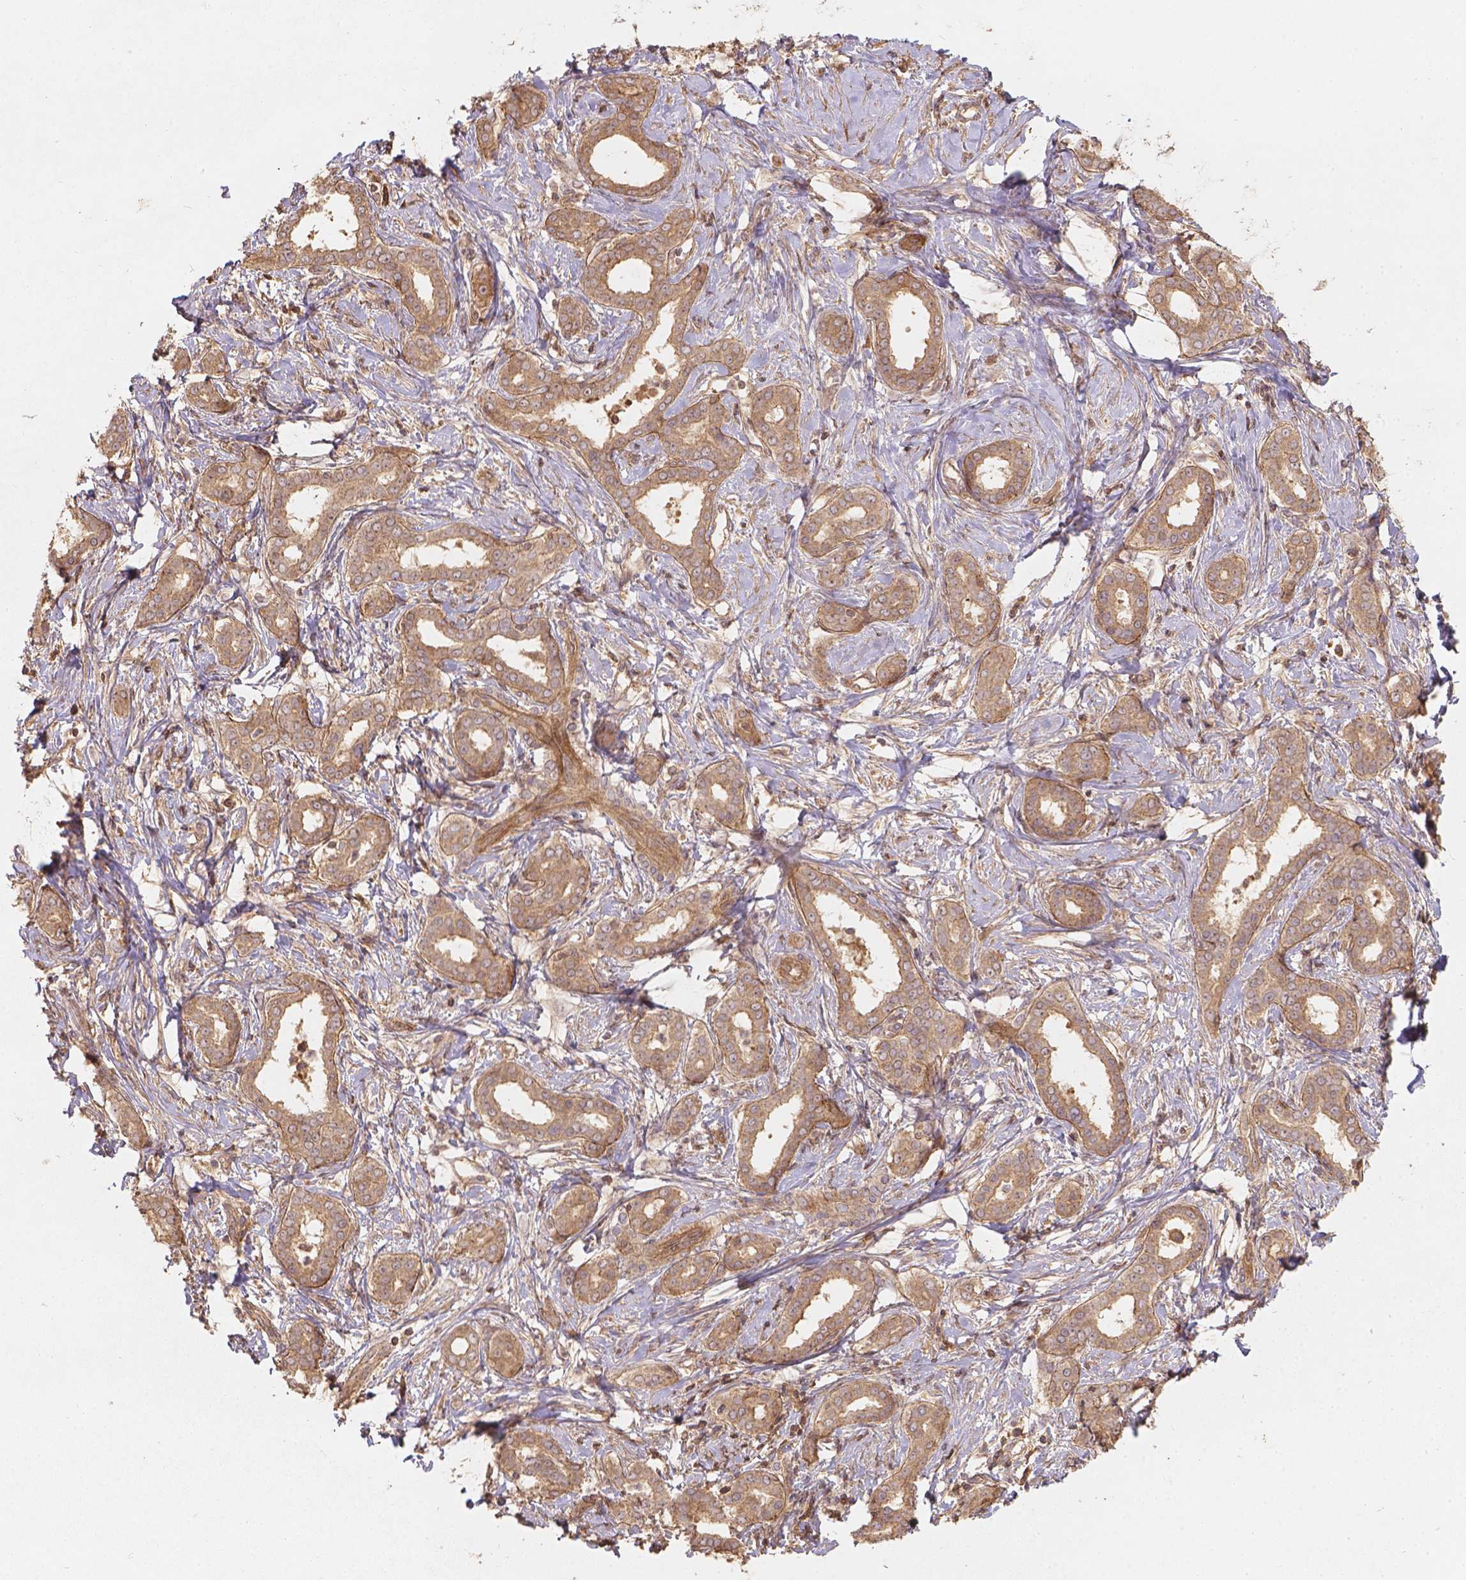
{"staining": {"intensity": "moderate", "quantity": ">75%", "location": "cytoplasmic/membranous"}, "tissue": "liver cancer", "cell_type": "Tumor cells", "image_type": "cancer", "snomed": [{"axis": "morphology", "description": "Cholangiocarcinoma"}, {"axis": "topography", "description": "Liver"}], "caption": "The immunohistochemical stain highlights moderate cytoplasmic/membranous staining in tumor cells of liver cholangiocarcinoma tissue.", "gene": "XPR1", "patient": {"sex": "female", "age": 47}}